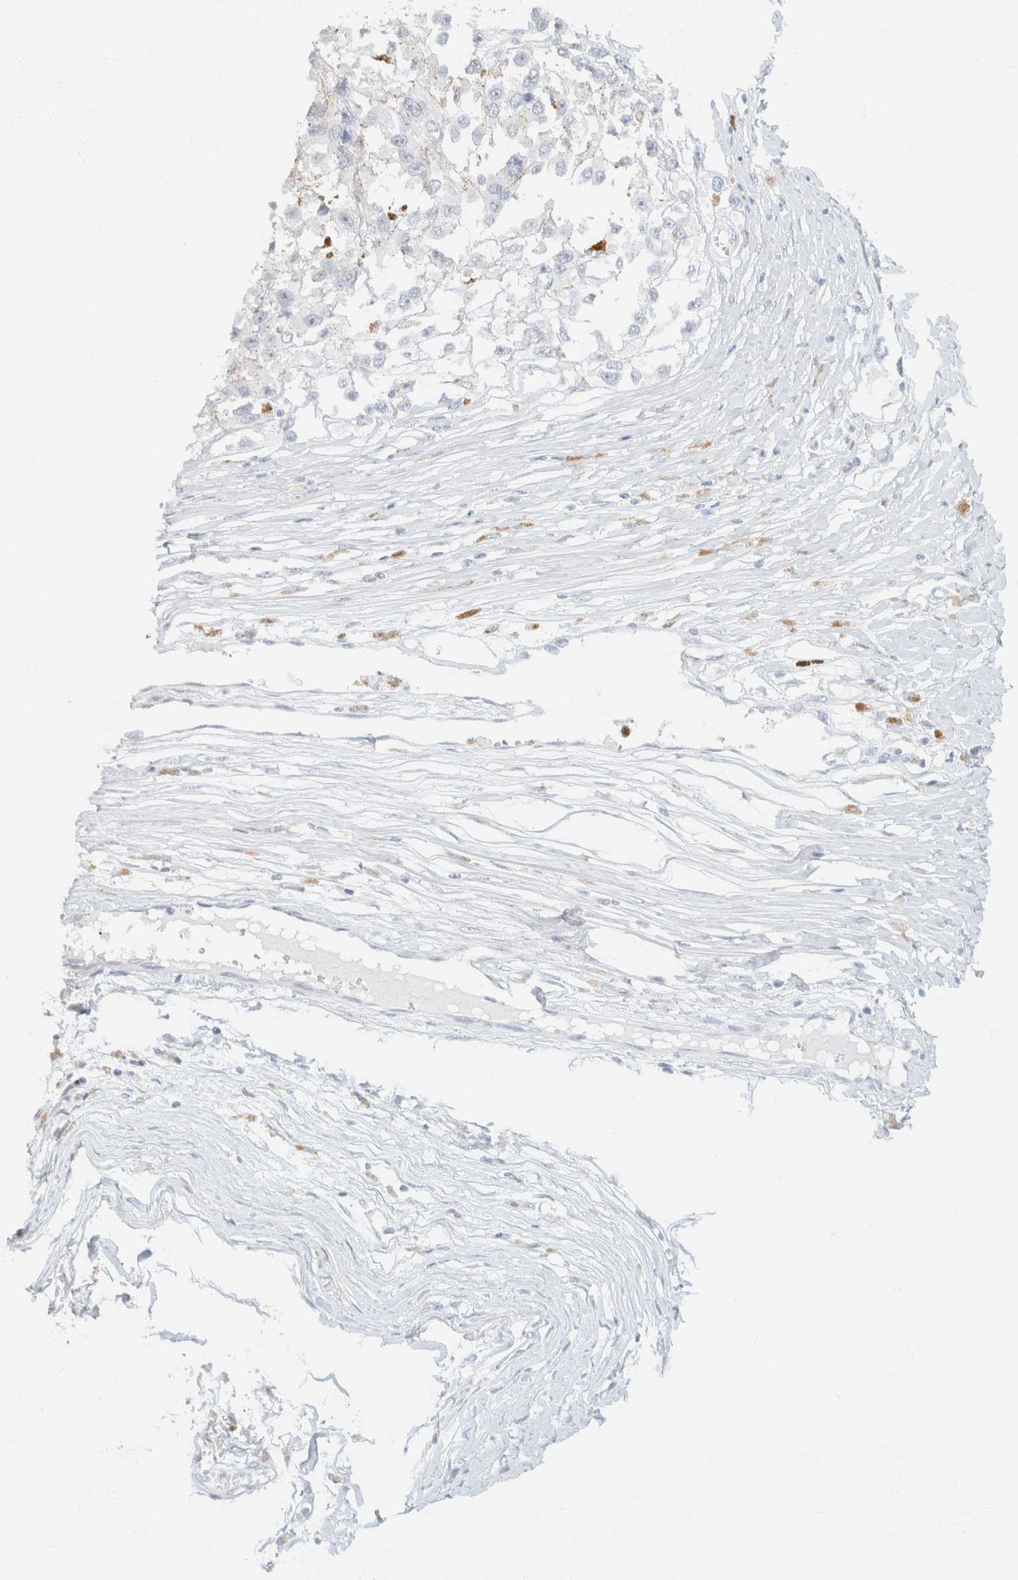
{"staining": {"intensity": "negative", "quantity": "none", "location": "none"}, "tissue": "melanoma", "cell_type": "Tumor cells", "image_type": "cancer", "snomed": [{"axis": "morphology", "description": "Malignant melanoma, Metastatic site"}, {"axis": "topography", "description": "Lymph node"}], "caption": "An IHC image of melanoma is shown. There is no staining in tumor cells of melanoma.", "gene": "KRT20", "patient": {"sex": "male", "age": 59}}